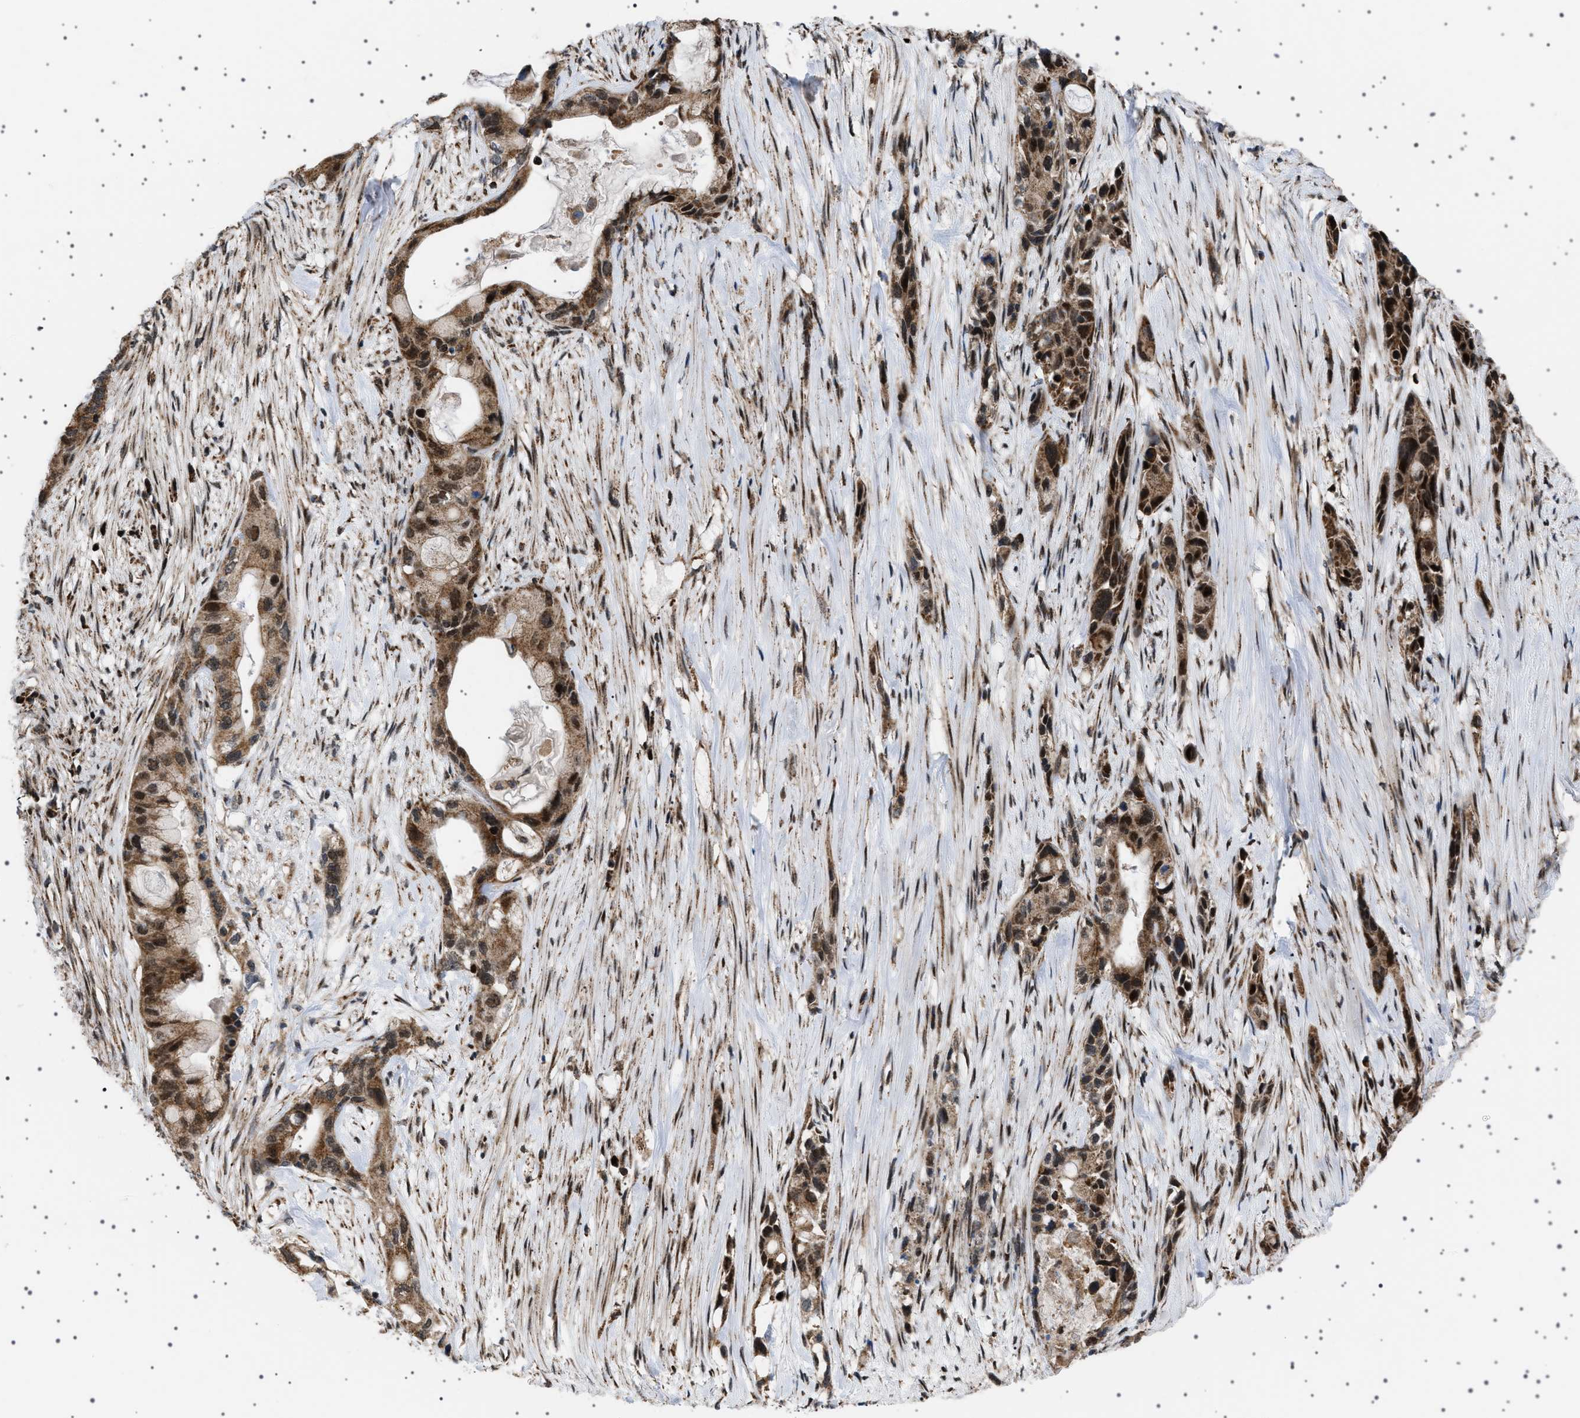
{"staining": {"intensity": "strong", "quantity": ">75%", "location": "cytoplasmic/membranous,nuclear"}, "tissue": "pancreatic cancer", "cell_type": "Tumor cells", "image_type": "cancer", "snomed": [{"axis": "morphology", "description": "Adenocarcinoma, NOS"}, {"axis": "topography", "description": "Pancreas"}], "caption": "Pancreatic cancer (adenocarcinoma) stained for a protein (brown) reveals strong cytoplasmic/membranous and nuclear positive staining in about >75% of tumor cells.", "gene": "MELK", "patient": {"sex": "male", "age": 53}}